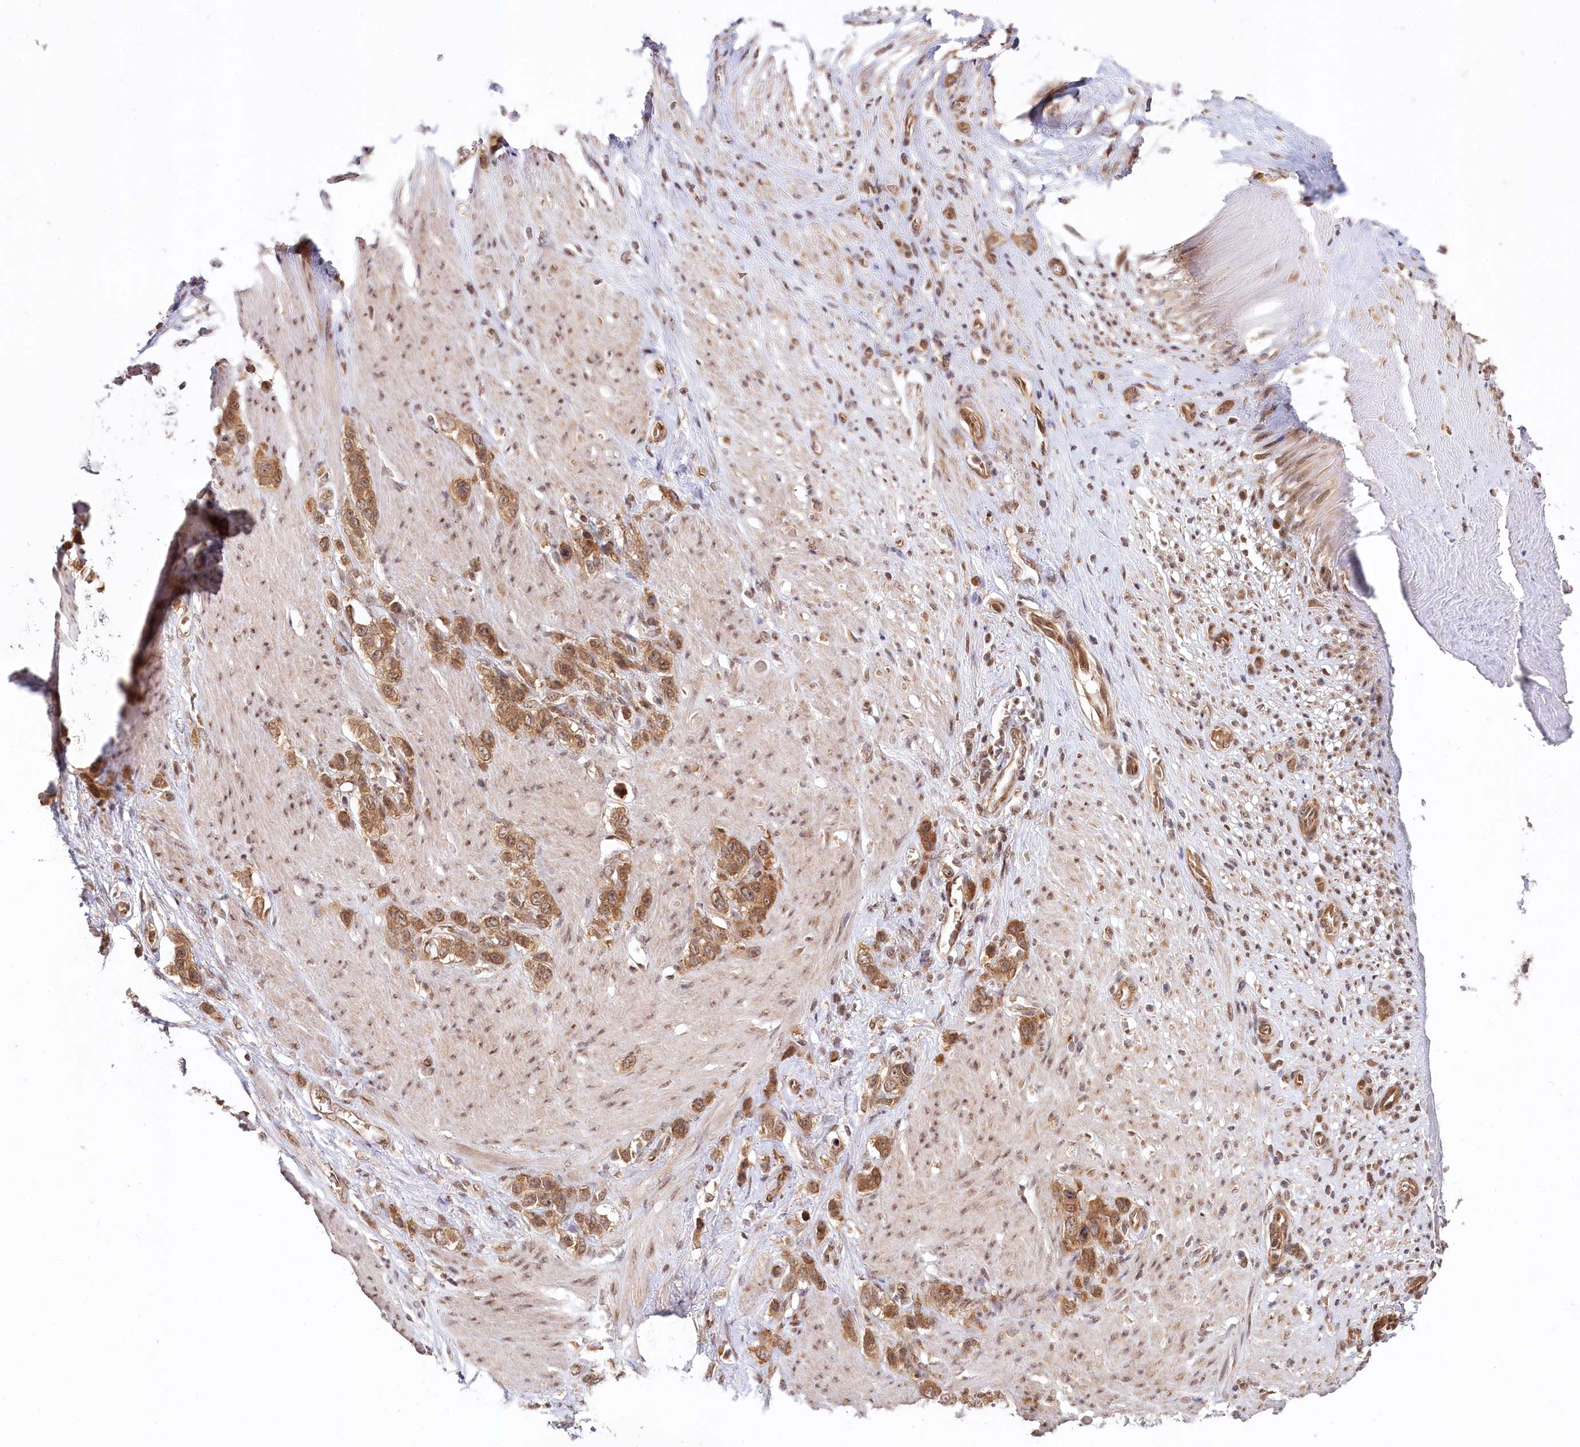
{"staining": {"intensity": "moderate", "quantity": ">75%", "location": "cytoplasmic/membranous,nuclear"}, "tissue": "stomach cancer", "cell_type": "Tumor cells", "image_type": "cancer", "snomed": [{"axis": "morphology", "description": "Adenocarcinoma, NOS"}, {"axis": "morphology", "description": "Adenocarcinoma, High grade"}, {"axis": "topography", "description": "Stomach, upper"}, {"axis": "topography", "description": "Stomach, lower"}], "caption": "The image displays a brown stain indicating the presence of a protein in the cytoplasmic/membranous and nuclear of tumor cells in stomach cancer (high-grade adenocarcinoma).", "gene": "CCDC65", "patient": {"sex": "female", "age": 65}}